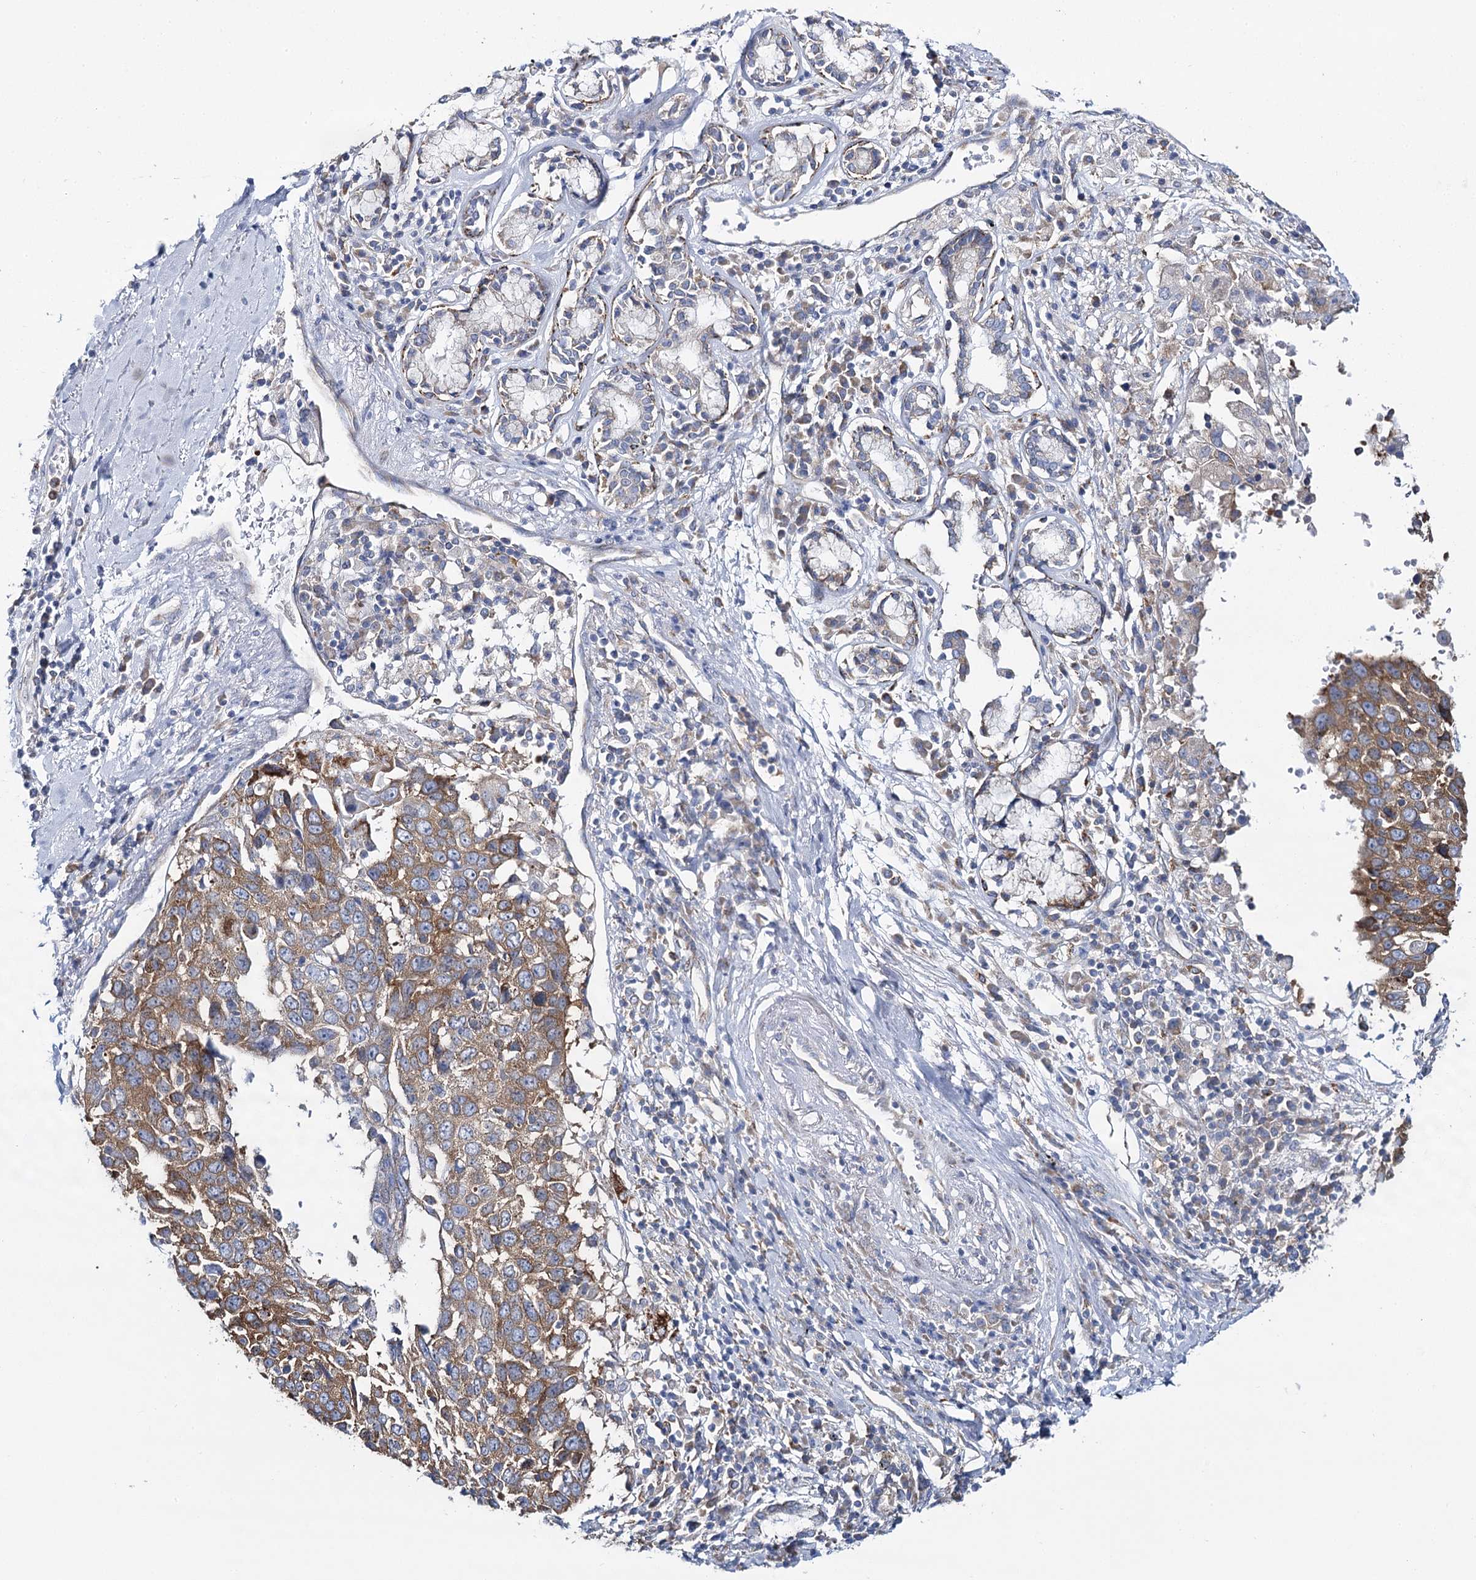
{"staining": {"intensity": "moderate", "quantity": ">75%", "location": "cytoplasmic/membranous"}, "tissue": "lung cancer", "cell_type": "Tumor cells", "image_type": "cancer", "snomed": [{"axis": "morphology", "description": "Squamous cell carcinoma, NOS"}, {"axis": "topography", "description": "Lung"}], "caption": "IHC histopathology image of neoplastic tissue: lung squamous cell carcinoma stained using IHC demonstrates medium levels of moderate protein expression localized specifically in the cytoplasmic/membranous of tumor cells, appearing as a cytoplasmic/membranous brown color.", "gene": "THUMPD3", "patient": {"sex": "male", "age": 66}}